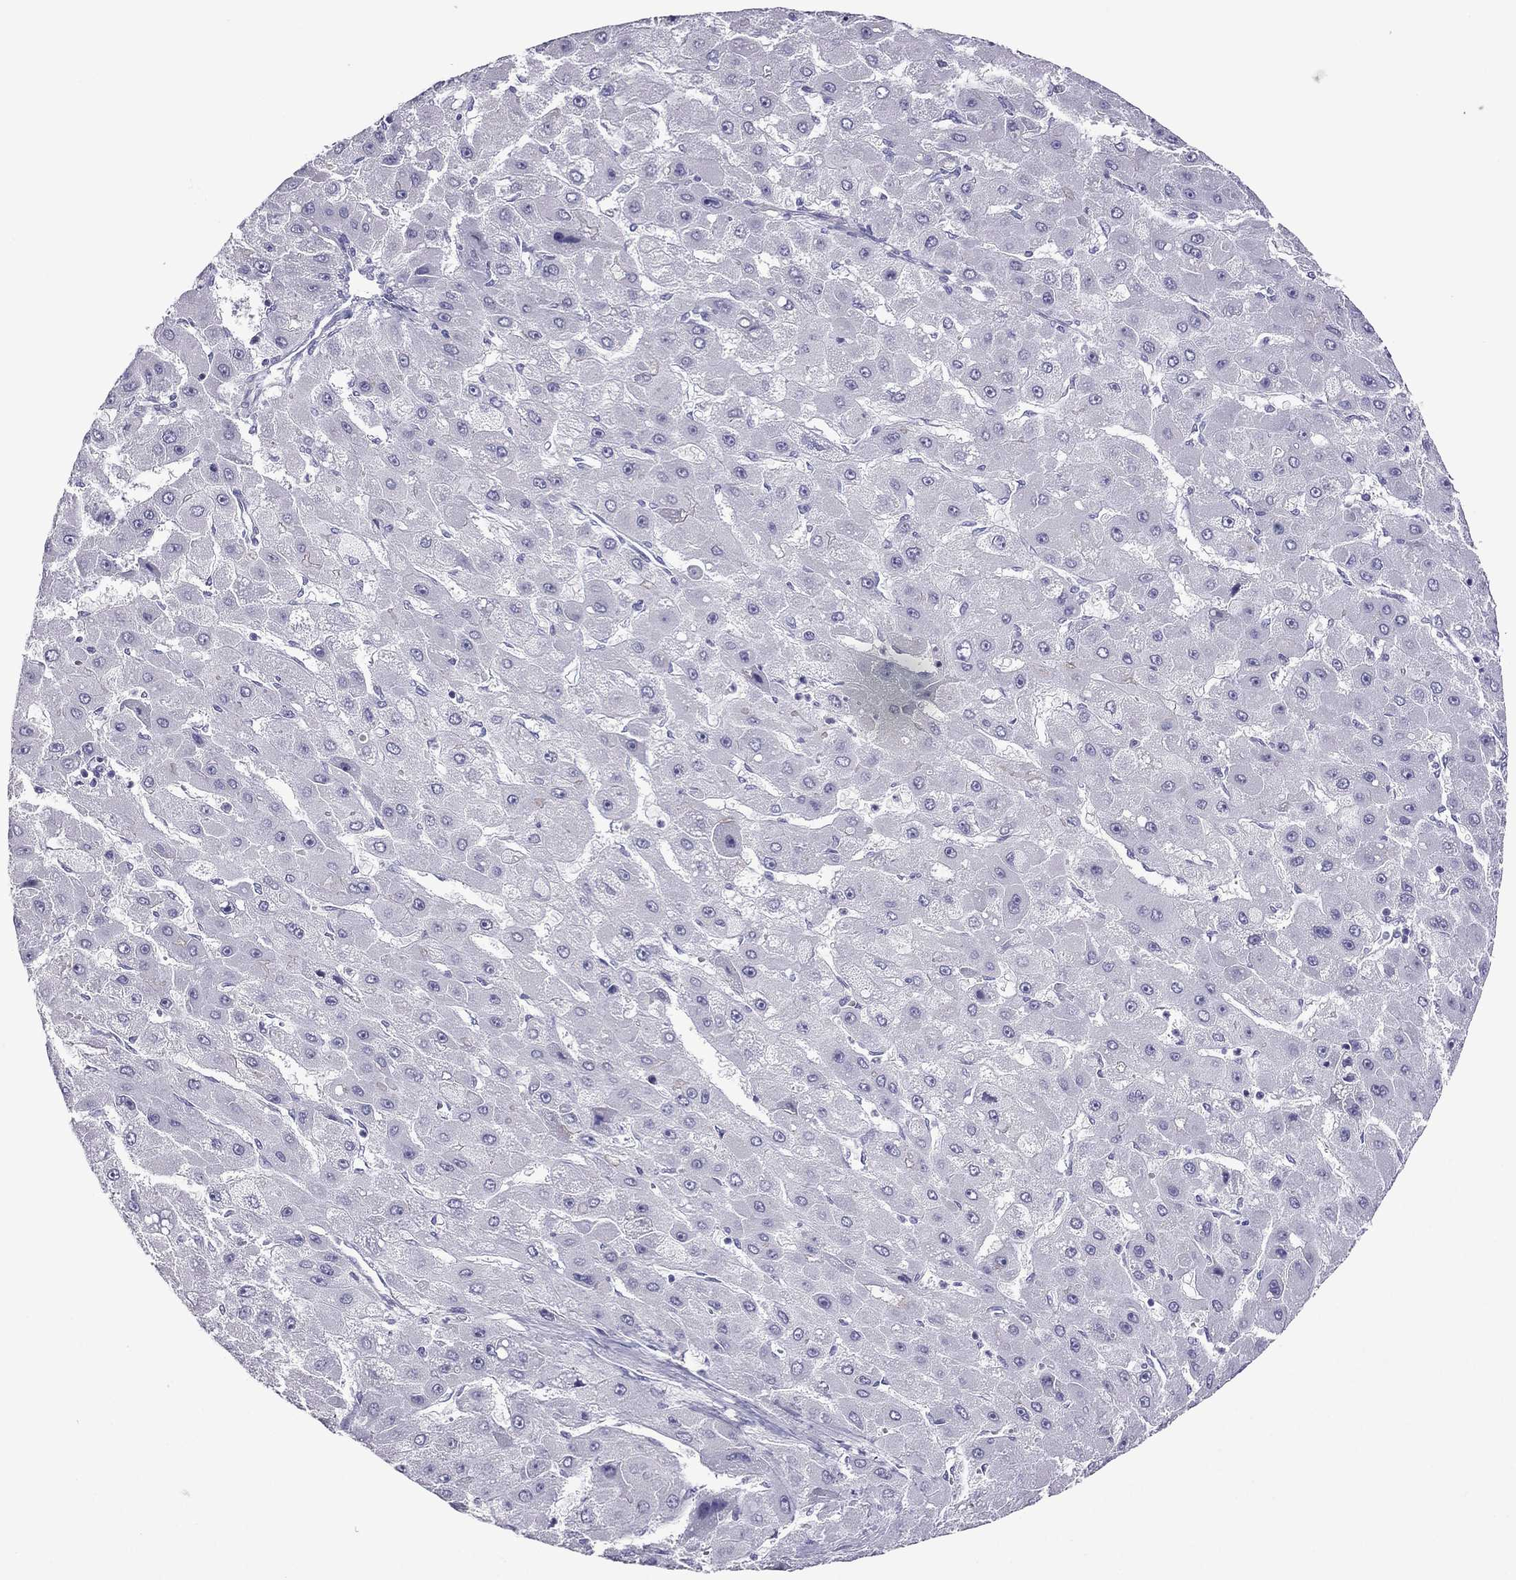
{"staining": {"intensity": "negative", "quantity": "none", "location": "none"}, "tissue": "liver cancer", "cell_type": "Tumor cells", "image_type": "cancer", "snomed": [{"axis": "morphology", "description": "Carcinoma, Hepatocellular, NOS"}, {"axis": "topography", "description": "Liver"}], "caption": "A histopathology image of human hepatocellular carcinoma (liver) is negative for staining in tumor cells.", "gene": "MYL11", "patient": {"sex": "female", "age": 25}}